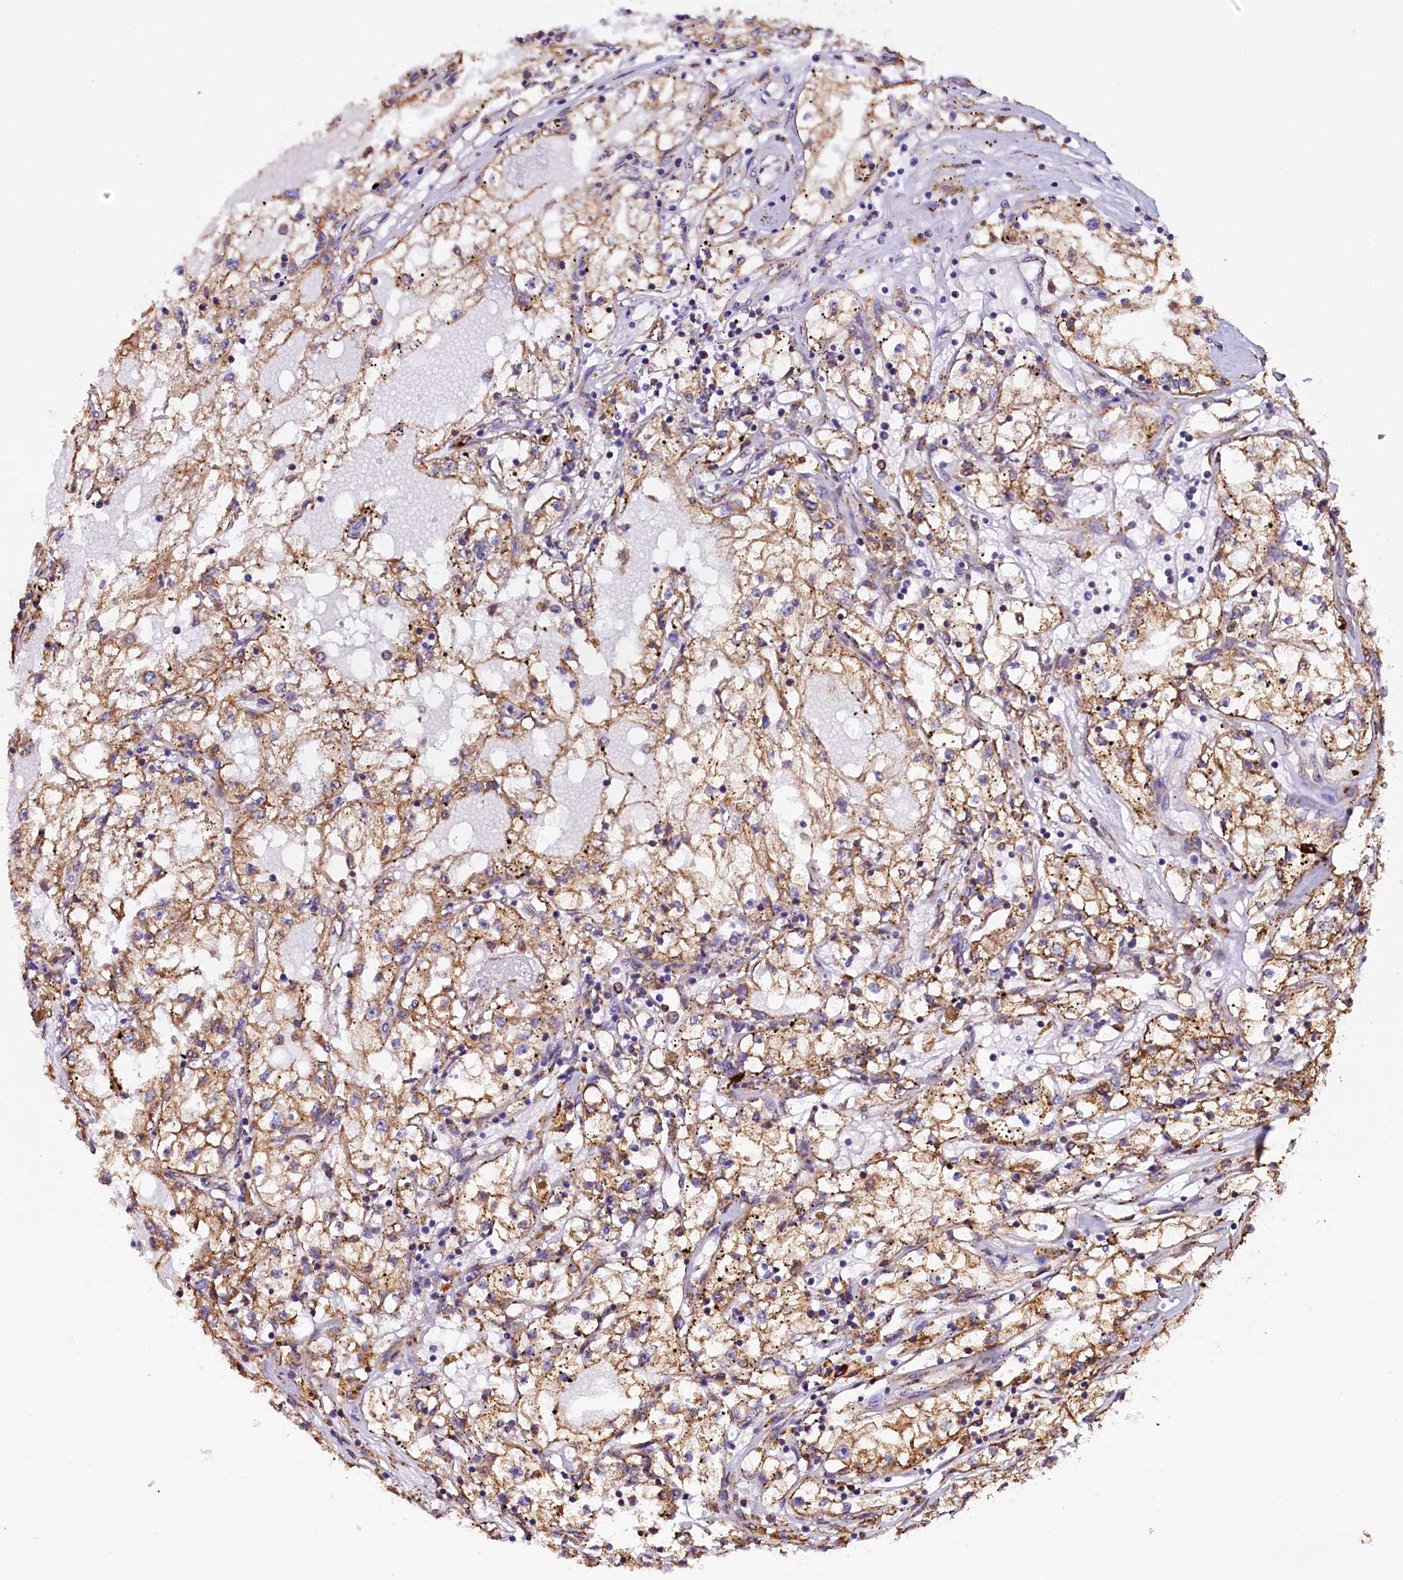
{"staining": {"intensity": "moderate", "quantity": ">75%", "location": "cytoplasmic/membranous"}, "tissue": "renal cancer", "cell_type": "Tumor cells", "image_type": "cancer", "snomed": [{"axis": "morphology", "description": "Adenocarcinoma, NOS"}, {"axis": "topography", "description": "Kidney"}], "caption": "Protein expression analysis of renal adenocarcinoma exhibits moderate cytoplasmic/membranous positivity in about >75% of tumor cells. Using DAB (brown) and hematoxylin (blue) stains, captured at high magnification using brightfield microscopy.", "gene": "CAPS2", "patient": {"sex": "male", "age": 56}}